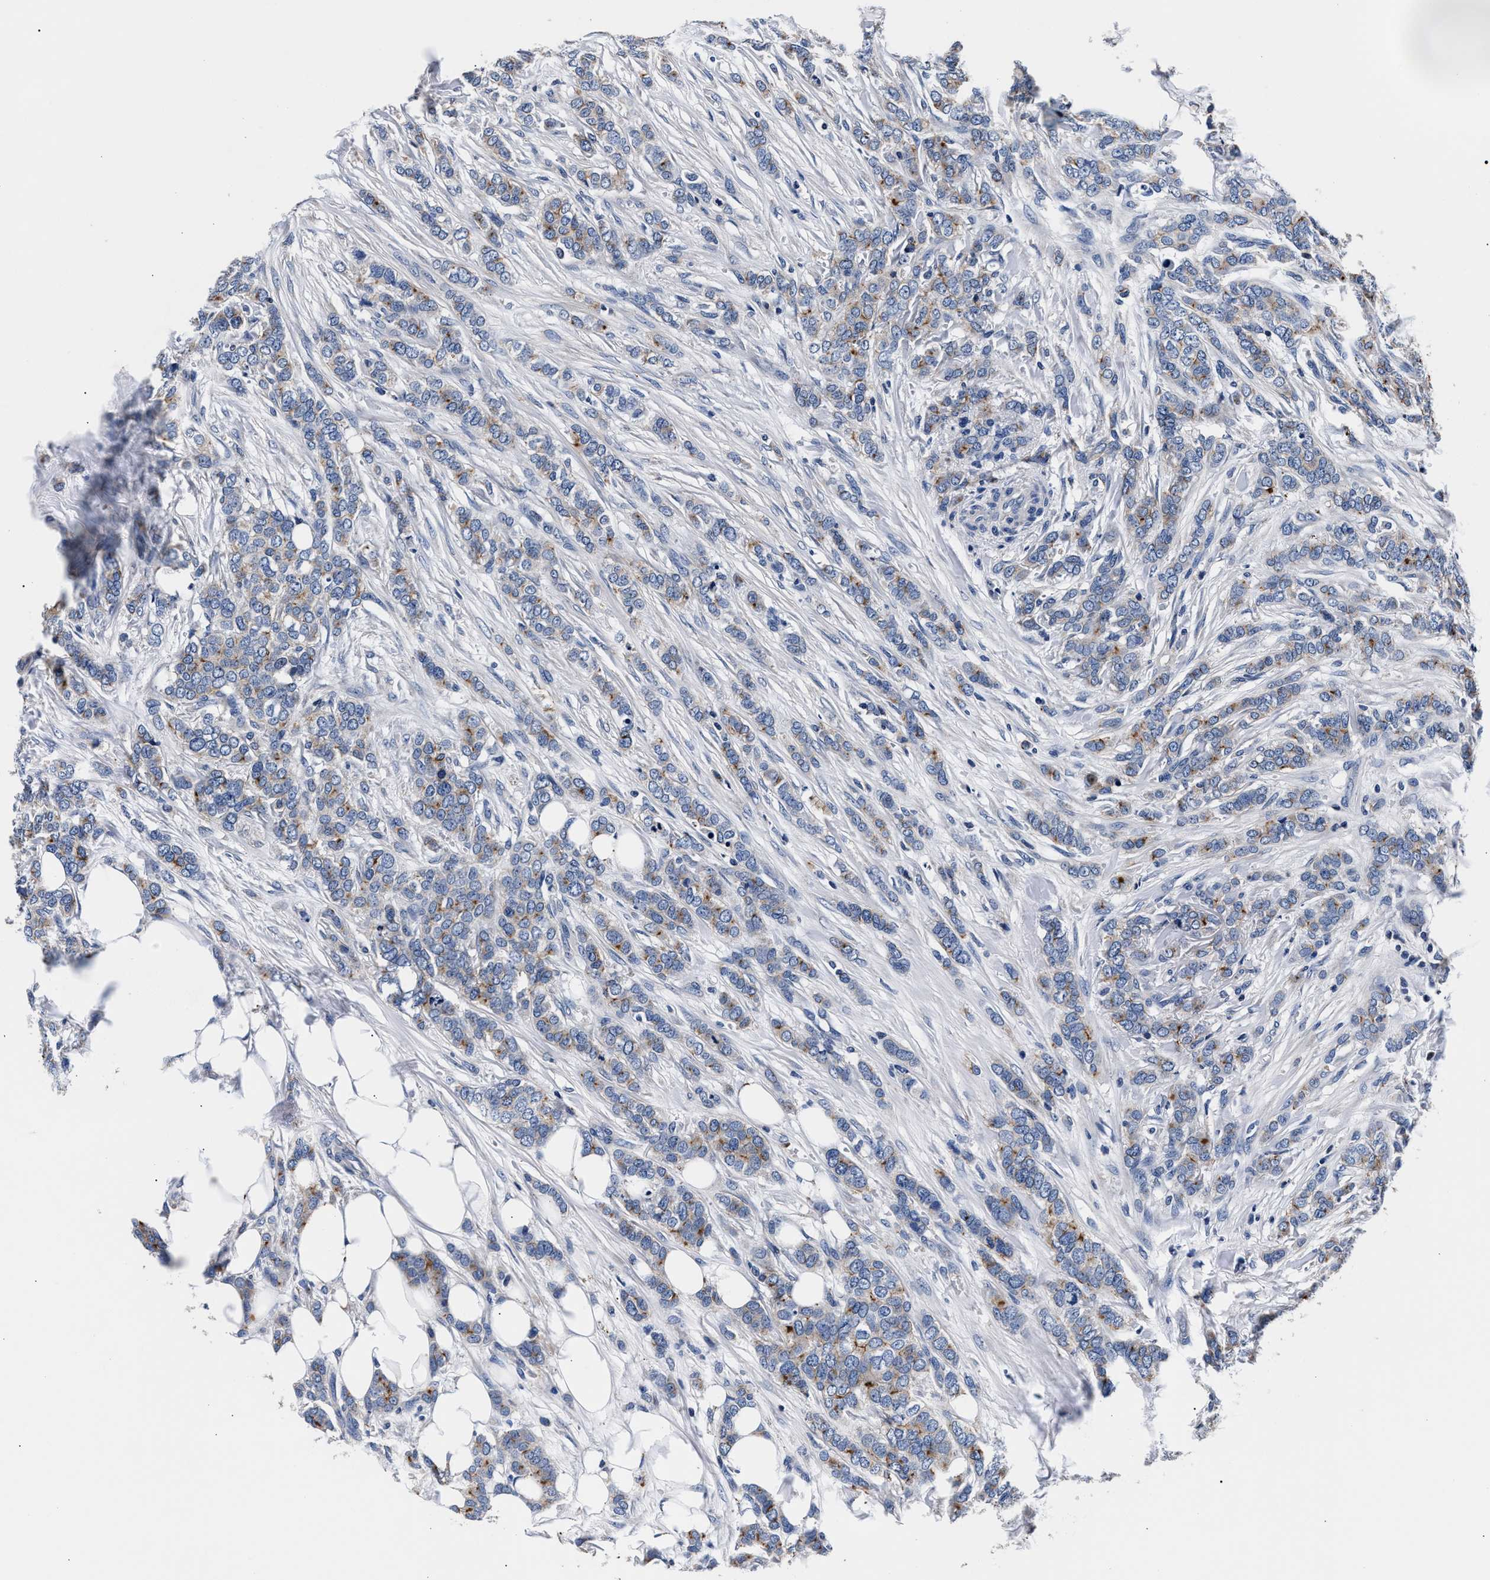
{"staining": {"intensity": "moderate", "quantity": "25%-75%", "location": "cytoplasmic/membranous"}, "tissue": "breast cancer", "cell_type": "Tumor cells", "image_type": "cancer", "snomed": [{"axis": "morphology", "description": "Lobular carcinoma"}, {"axis": "topography", "description": "Skin"}, {"axis": "topography", "description": "Breast"}], "caption": "Moderate cytoplasmic/membranous positivity for a protein is identified in approximately 25%-75% of tumor cells of breast lobular carcinoma using immunohistochemistry (IHC).", "gene": "PHF24", "patient": {"sex": "female", "age": 46}}